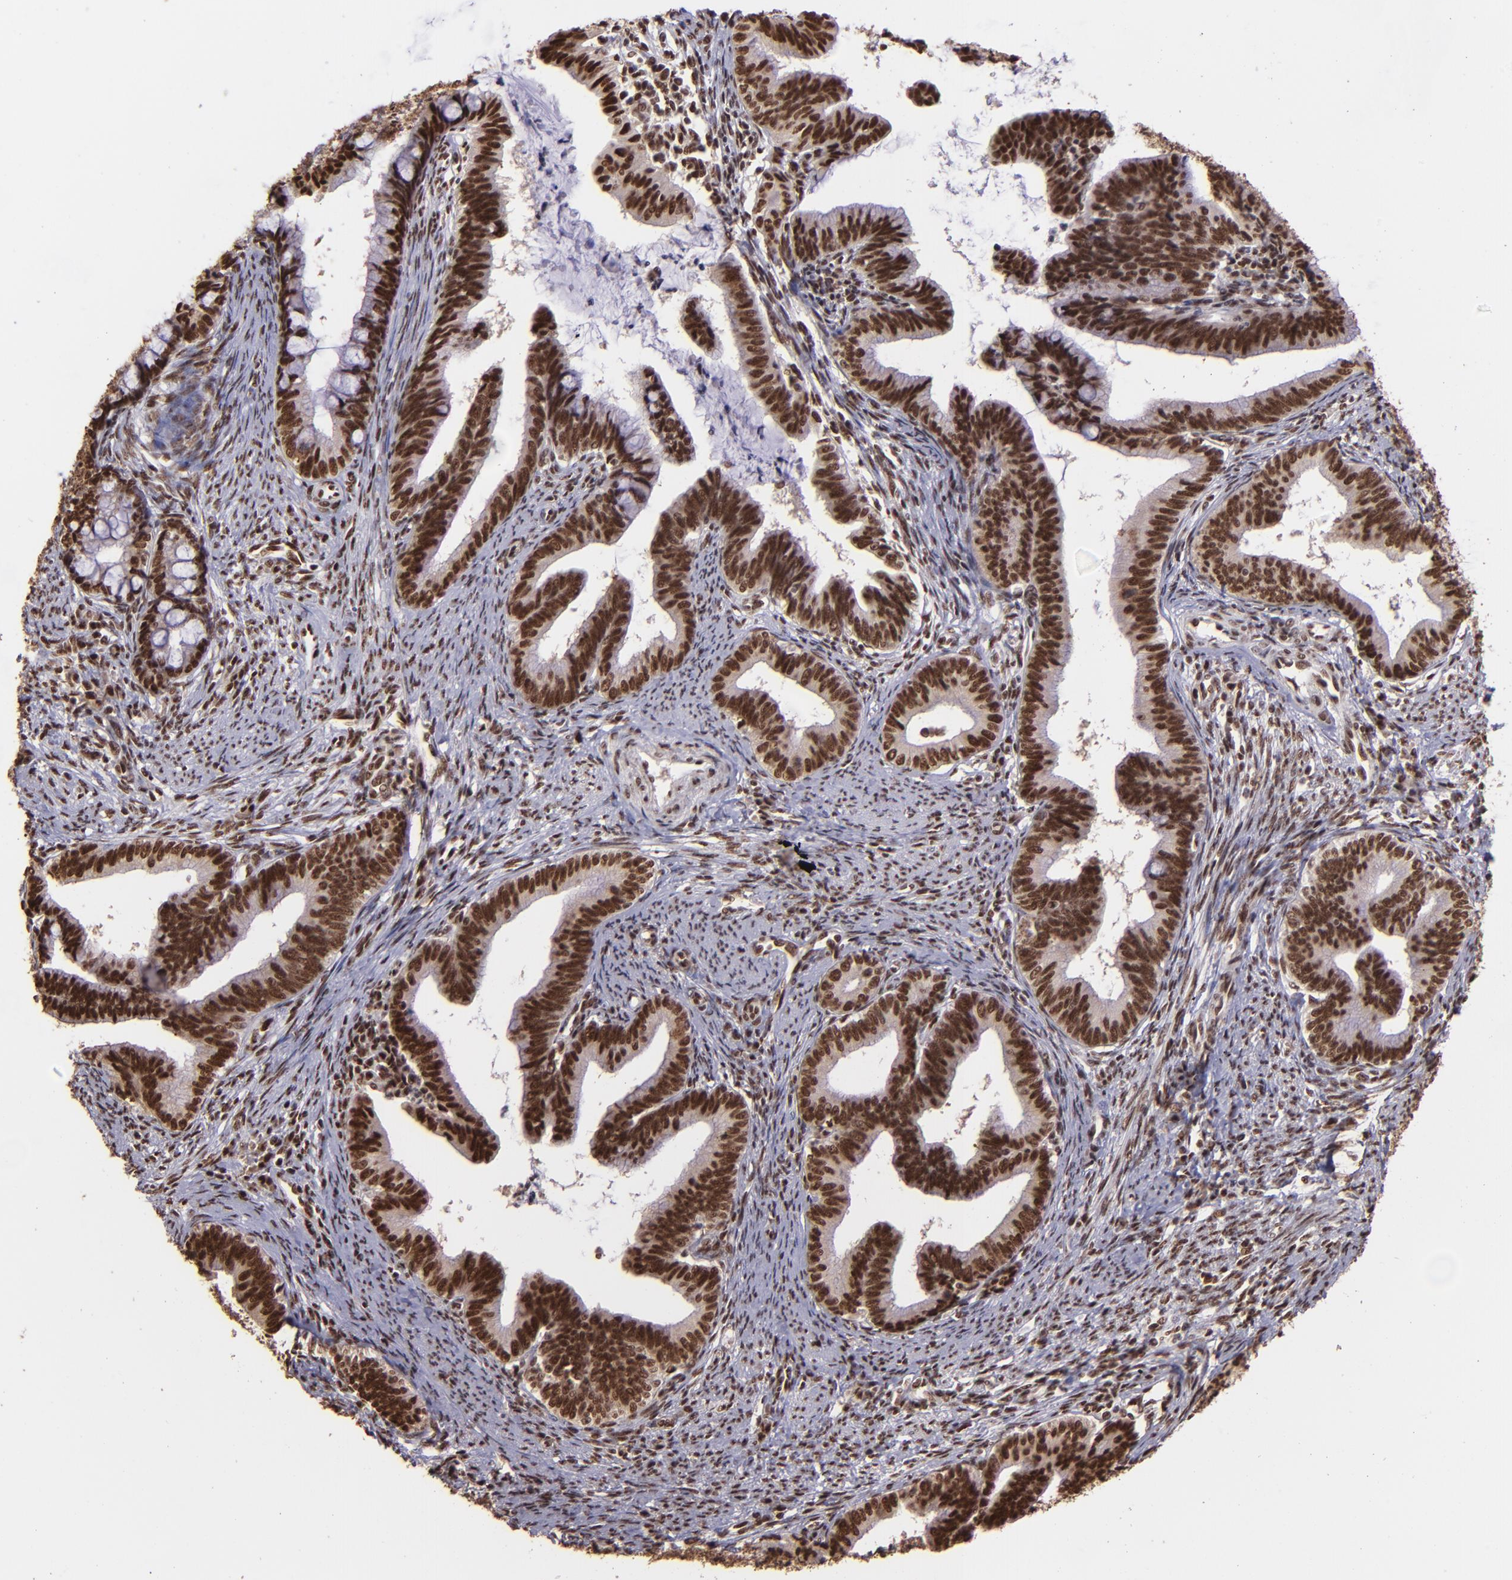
{"staining": {"intensity": "strong", "quantity": ">75%", "location": "nuclear"}, "tissue": "cervical cancer", "cell_type": "Tumor cells", "image_type": "cancer", "snomed": [{"axis": "morphology", "description": "Adenocarcinoma, NOS"}, {"axis": "topography", "description": "Cervix"}], "caption": "High-power microscopy captured an IHC photomicrograph of adenocarcinoma (cervical), revealing strong nuclear expression in approximately >75% of tumor cells. The staining was performed using DAB to visualize the protein expression in brown, while the nuclei were stained in blue with hematoxylin (Magnification: 20x).", "gene": "PQBP1", "patient": {"sex": "female", "age": 36}}